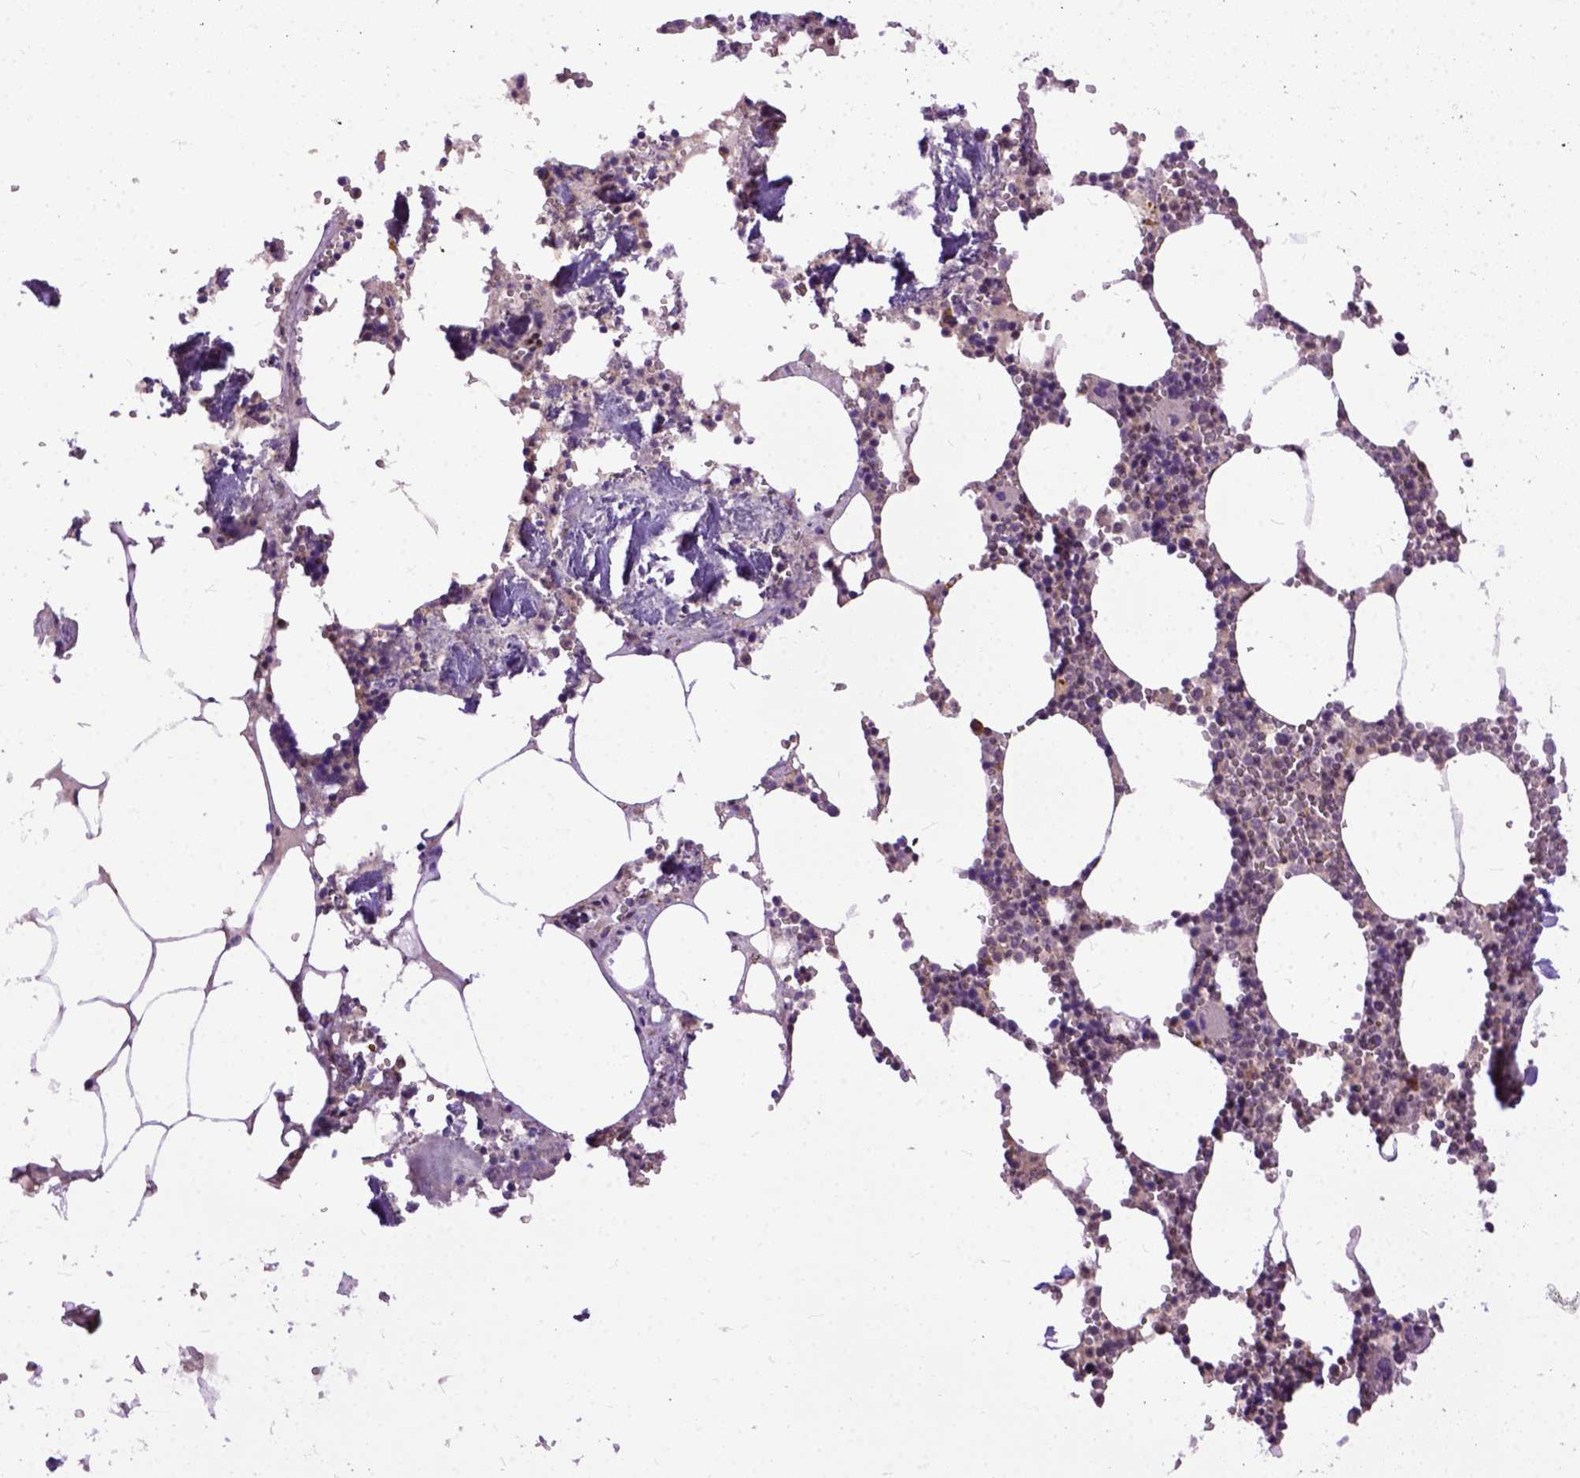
{"staining": {"intensity": "strong", "quantity": "<25%", "location": "cytoplasmic/membranous"}, "tissue": "bone marrow", "cell_type": "Hematopoietic cells", "image_type": "normal", "snomed": [{"axis": "morphology", "description": "Normal tissue, NOS"}, {"axis": "topography", "description": "Bone marrow"}], "caption": "High-magnification brightfield microscopy of normal bone marrow stained with DAB (3,3'-diaminobenzidine) (brown) and counterstained with hematoxylin (blue). hematopoietic cells exhibit strong cytoplasmic/membranous expression is seen in approximately<25% of cells.", "gene": "CPNE1", "patient": {"sex": "male", "age": 54}}